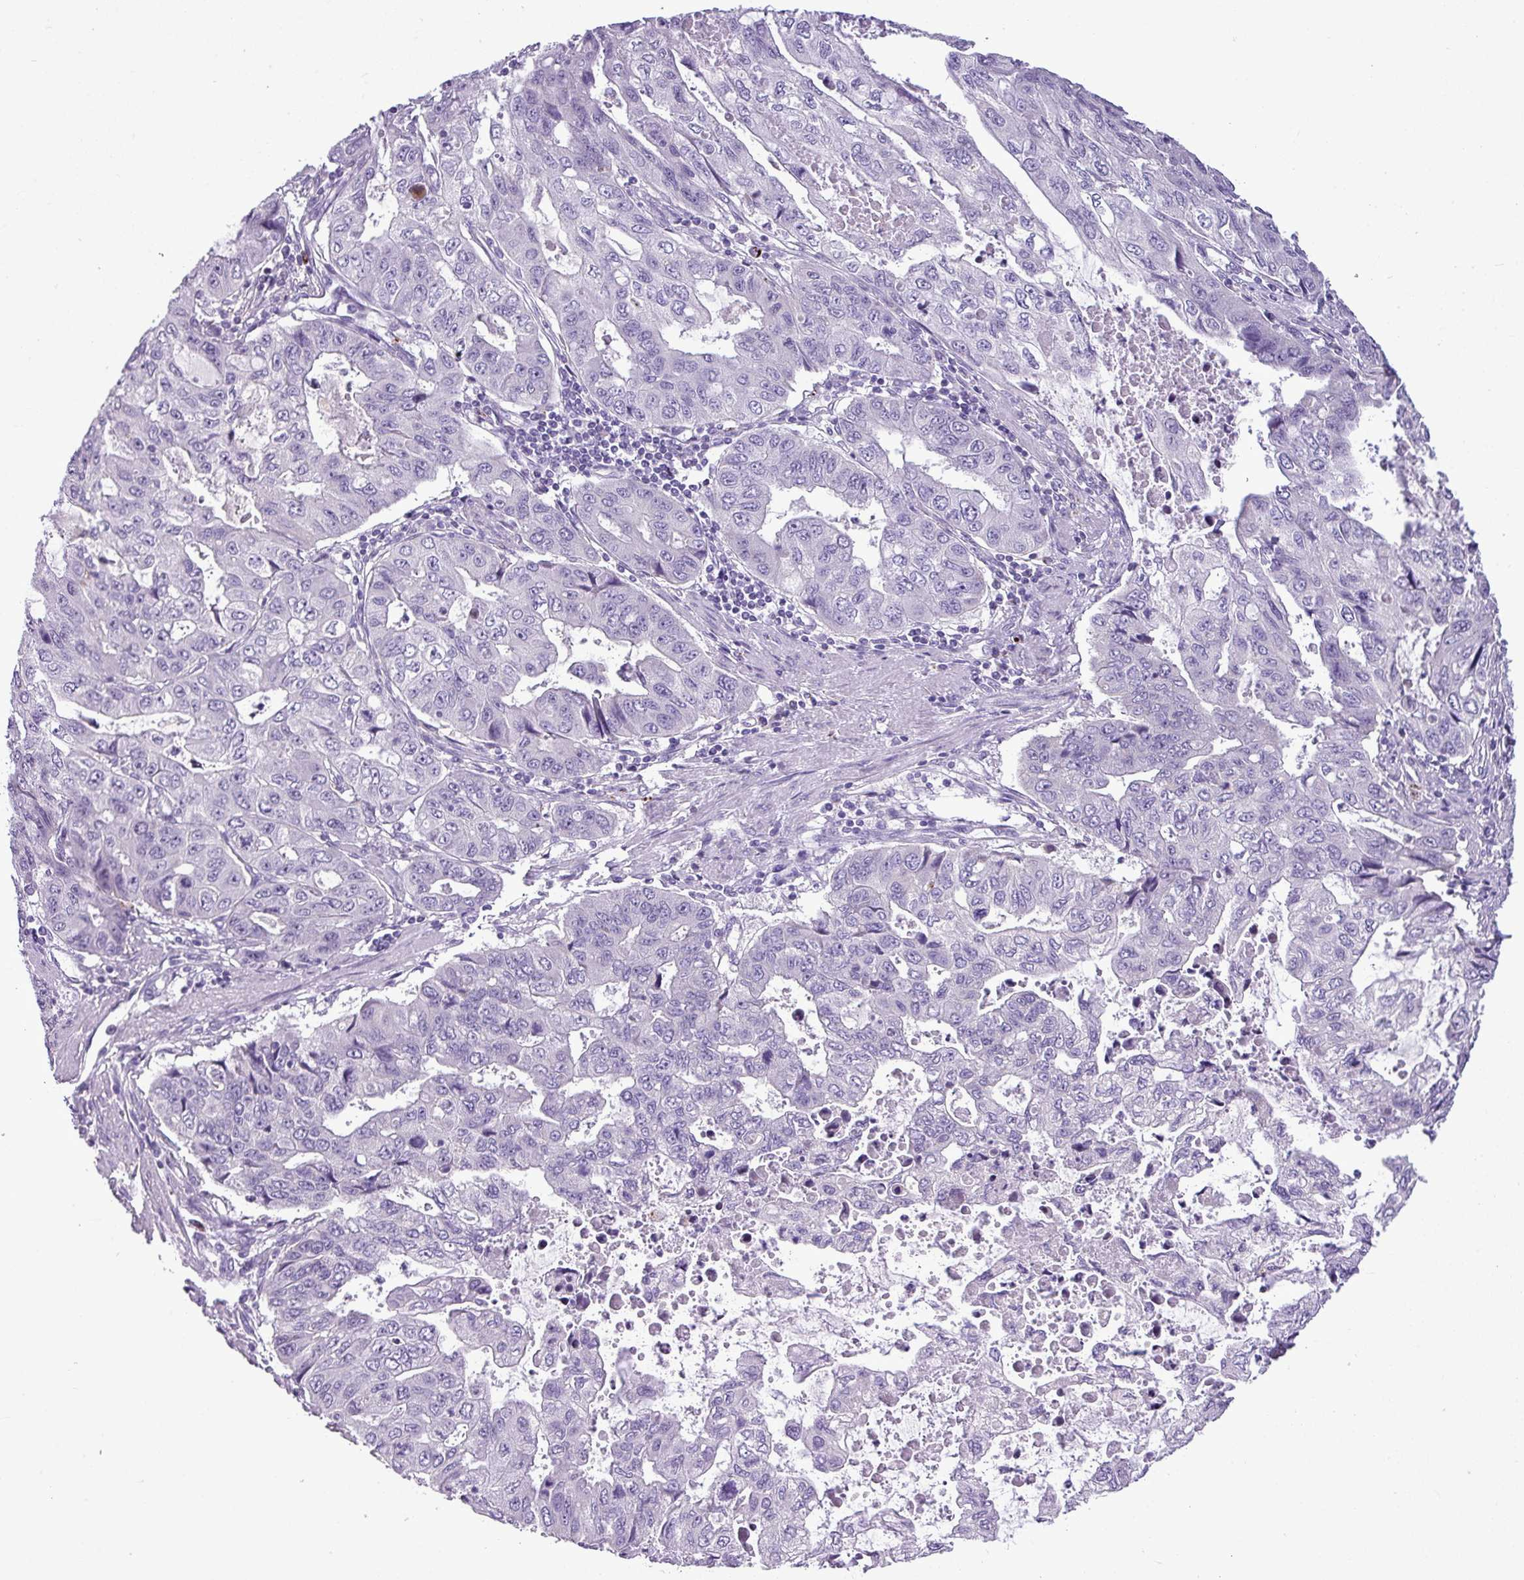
{"staining": {"intensity": "negative", "quantity": "none", "location": "none"}, "tissue": "stomach cancer", "cell_type": "Tumor cells", "image_type": "cancer", "snomed": [{"axis": "morphology", "description": "Adenocarcinoma, NOS"}, {"axis": "topography", "description": "Stomach, upper"}], "caption": "IHC of human adenocarcinoma (stomach) reveals no positivity in tumor cells. (DAB immunohistochemistry (IHC) with hematoxylin counter stain).", "gene": "IL17A", "patient": {"sex": "female", "age": 52}}